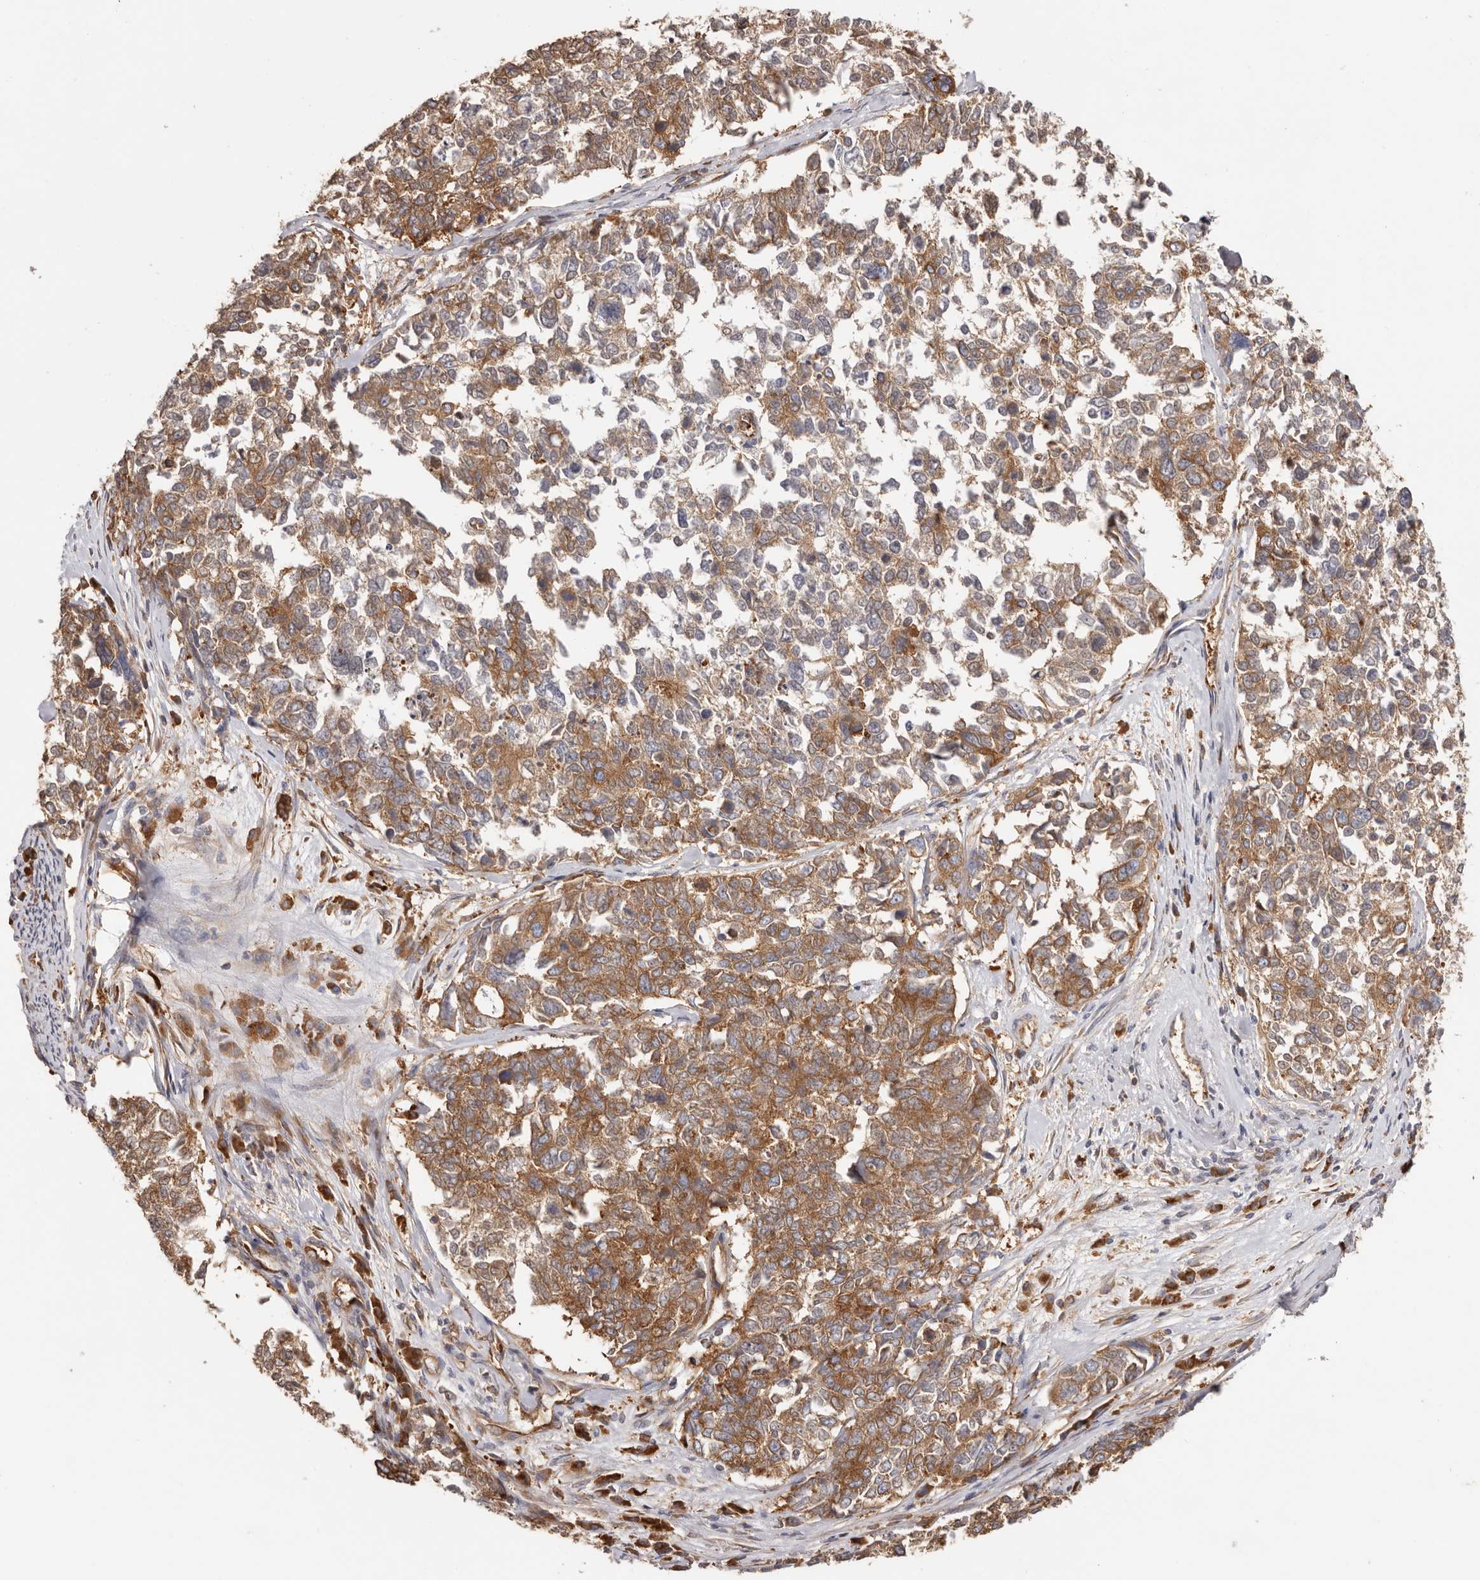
{"staining": {"intensity": "moderate", "quantity": ">75%", "location": "cytoplasmic/membranous"}, "tissue": "cervical cancer", "cell_type": "Tumor cells", "image_type": "cancer", "snomed": [{"axis": "morphology", "description": "Squamous cell carcinoma, NOS"}, {"axis": "topography", "description": "Cervix"}], "caption": "Squamous cell carcinoma (cervical) stained with a protein marker shows moderate staining in tumor cells.", "gene": "EPRS1", "patient": {"sex": "female", "age": 63}}